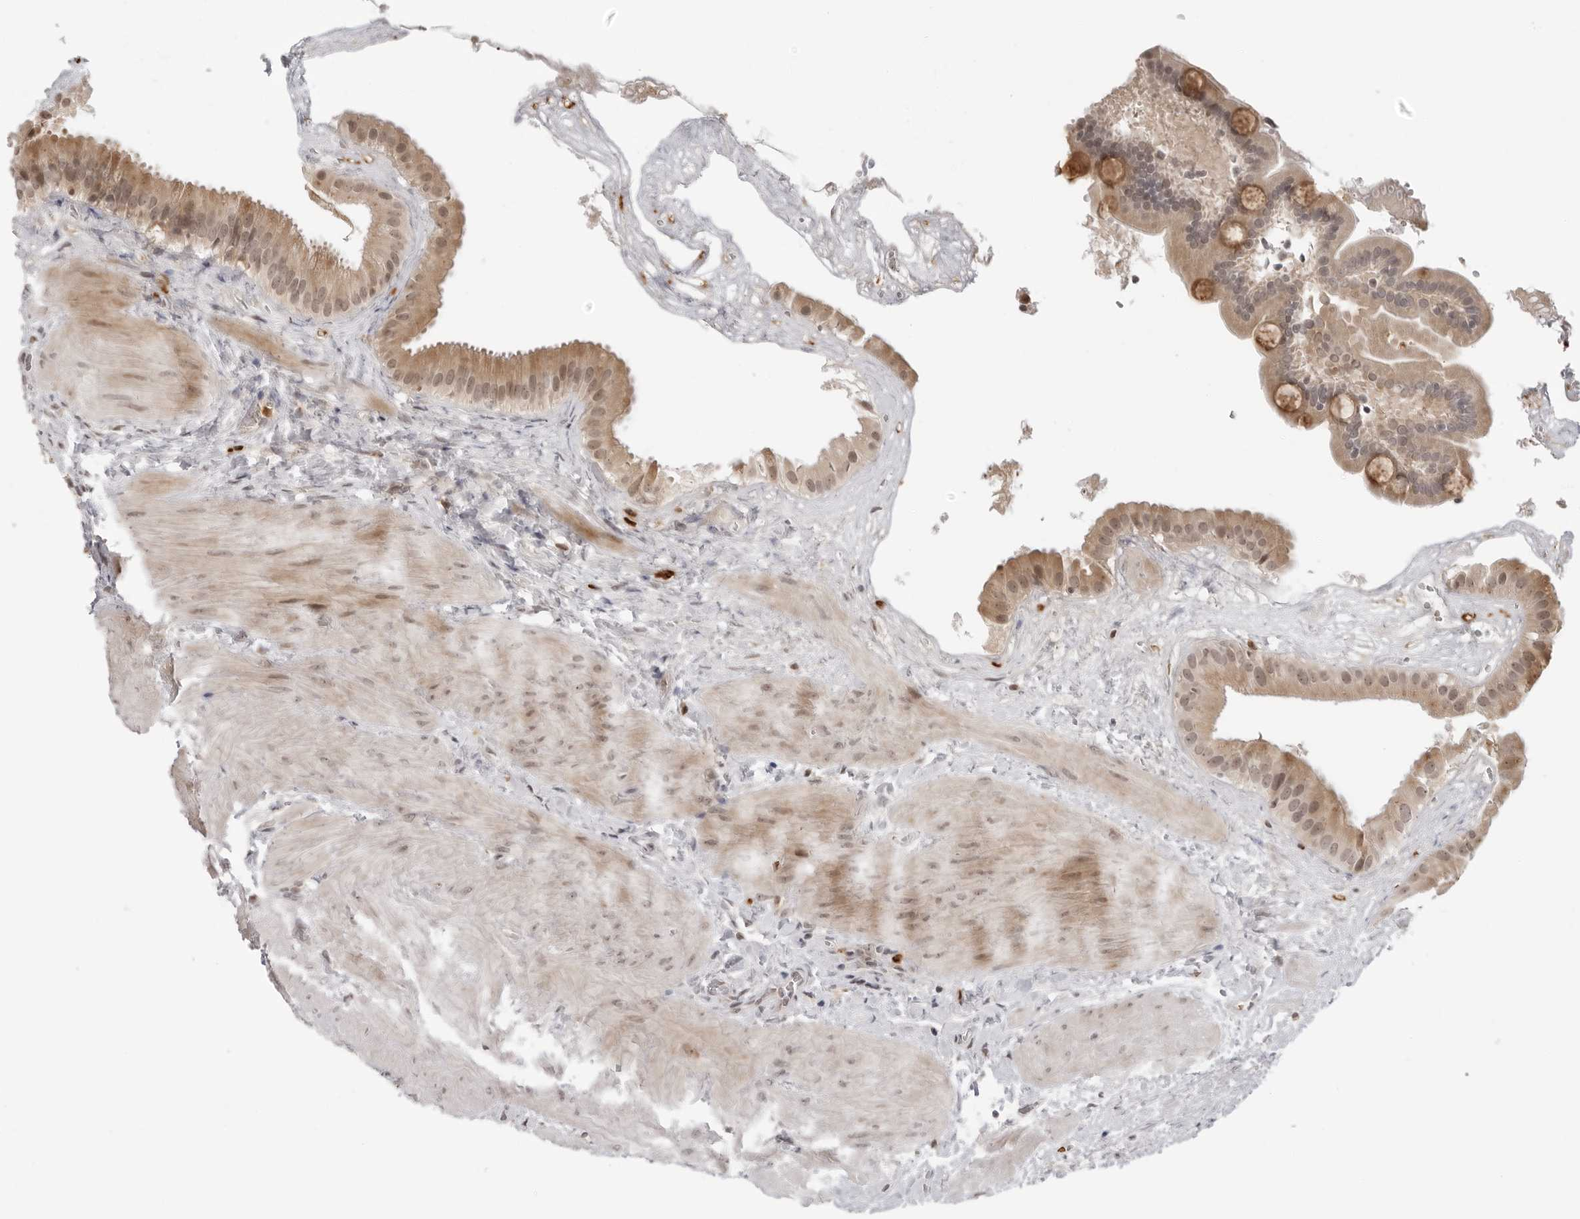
{"staining": {"intensity": "moderate", "quantity": ">75%", "location": "cytoplasmic/membranous,nuclear"}, "tissue": "gallbladder", "cell_type": "Glandular cells", "image_type": "normal", "snomed": [{"axis": "morphology", "description": "Normal tissue, NOS"}, {"axis": "topography", "description": "Gallbladder"}], "caption": "DAB immunohistochemical staining of unremarkable gallbladder exhibits moderate cytoplasmic/membranous,nuclear protein expression in approximately >75% of glandular cells.", "gene": "SUGCT", "patient": {"sex": "male", "age": 55}}